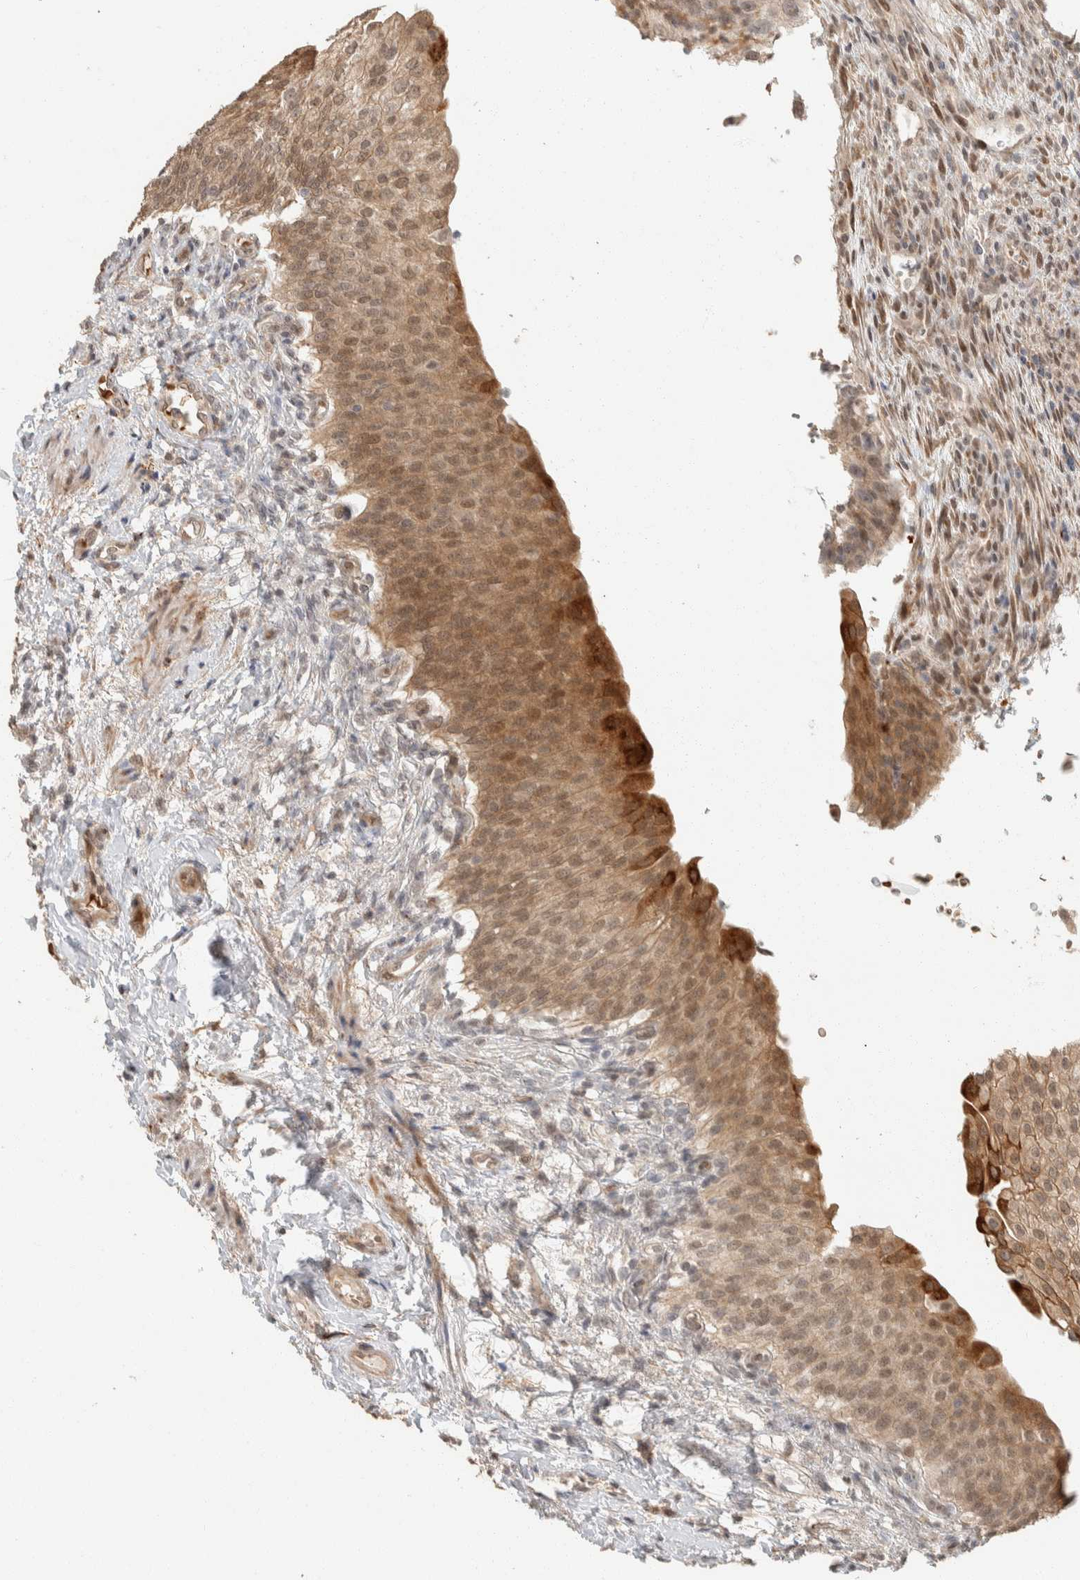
{"staining": {"intensity": "moderate", "quantity": ">75%", "location": "cytoplasmic/membranous,nuclear"}, "tissue": "urinary bladder", "cell_type": "Urothelial cells", "image_type": "normal", "snomed": [{"axis": "morphology", "description": "Normal tissue, NOS"}, {"axis": "topography", "description": "Urinary bladder"}], "caption": "Urothelial cells display medium levels of moderate cytoplasmic/membranous,nuclear staining in approximately >75% of cells in normal urinary bladder. (brown staining indicates protein expression, while blue staining denotes nuclei).", "gene": "ZBTB2", "patient": {"sex": "female", "age": 60}}